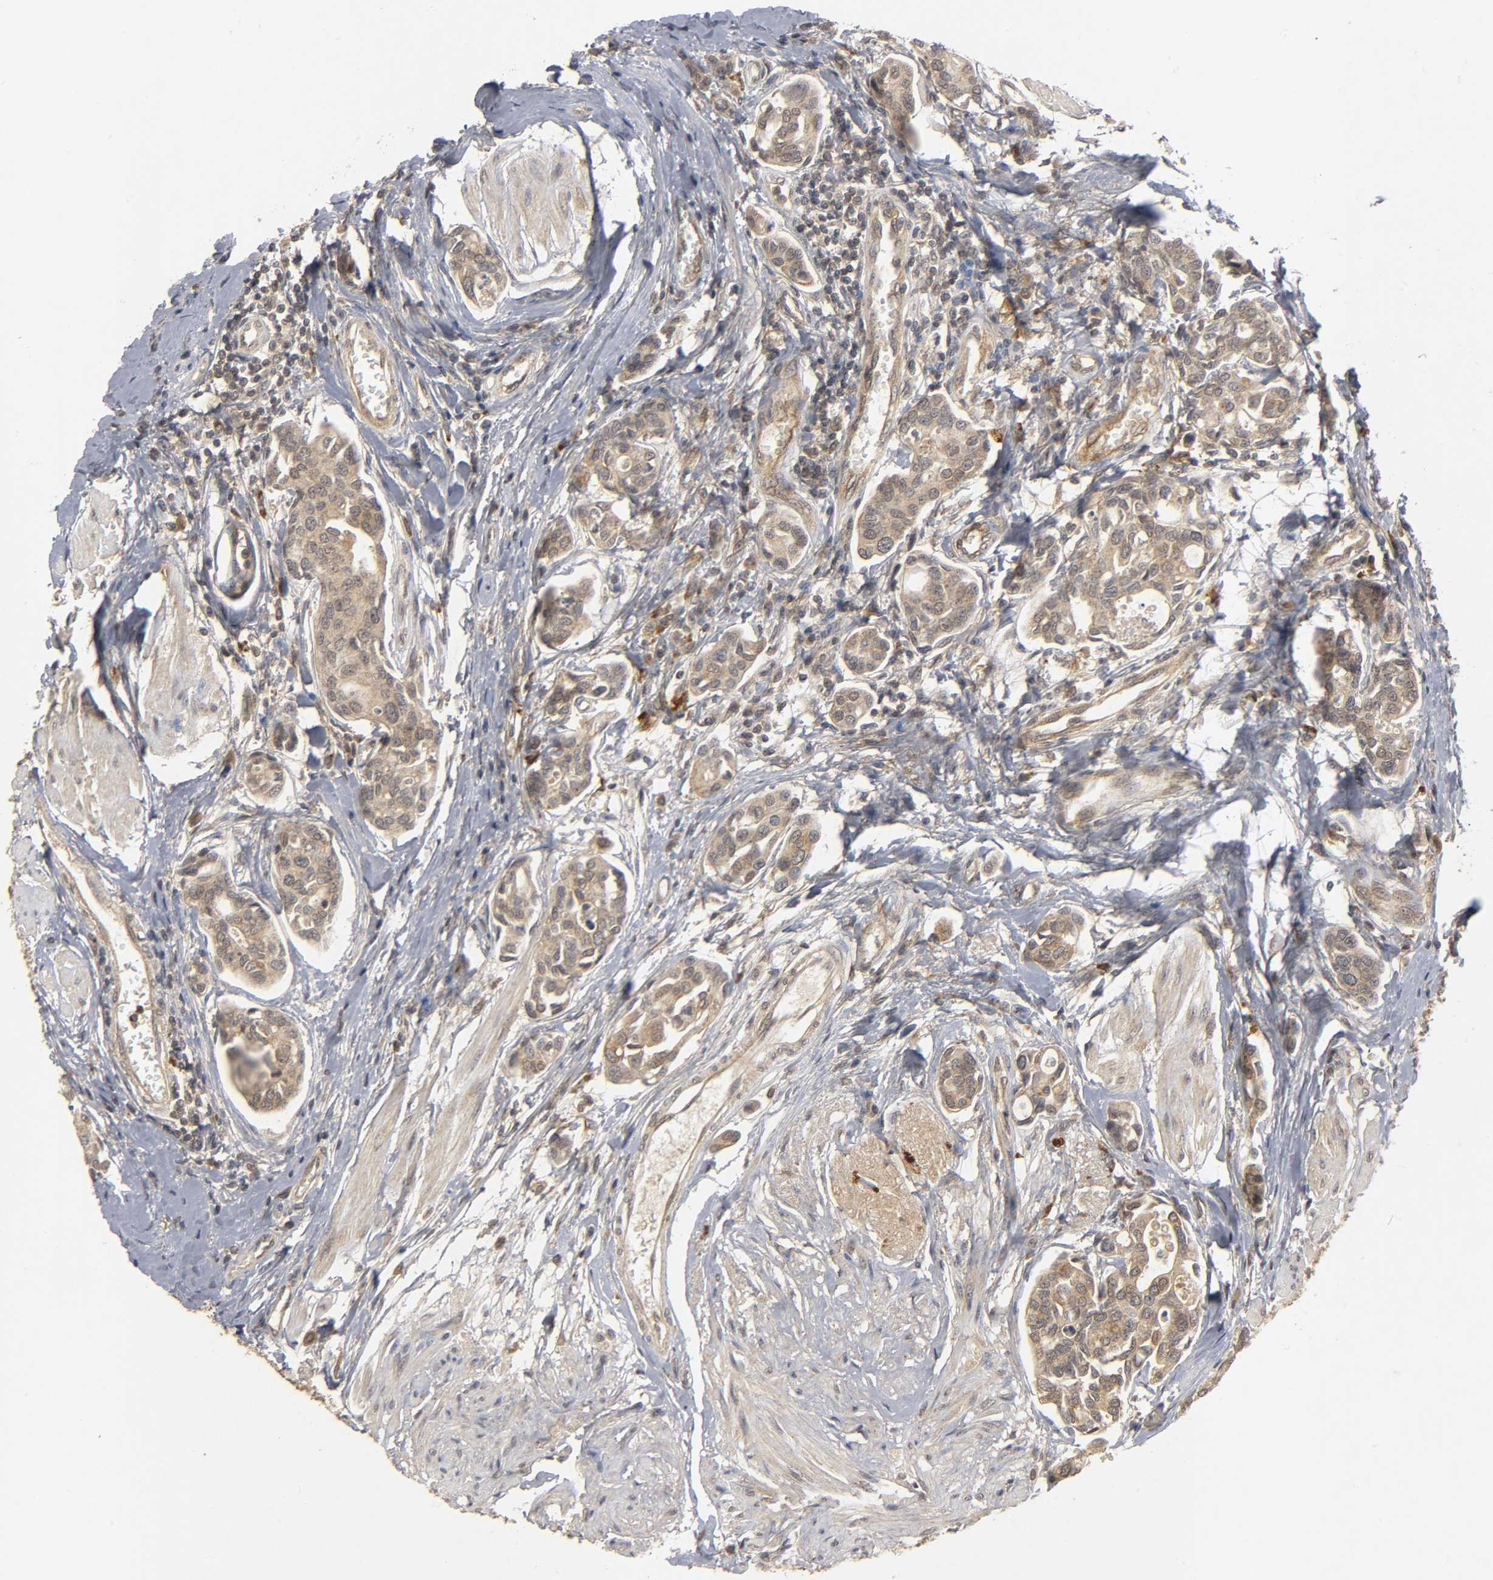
{"staining": {"intensity": "weak", "quantity": ">75%", "location": "cytoplasmic/membranous"}, "tissue": "urothelial cancer", "cell_type": "Tumor cells", "image_type": "cancer", "snomed": [{"axis": "morphology", "description": "Urothelial carcinoma, High grade"}, {"axis": "topography", "description": "Urinary bladder"}], "caption": "Protein expression analysis of high-grade urothelial carcinoma exhibits weak cytoplasmic/membranous positivity in about >75% of tumor cells. (brown staining indicates protein expression, while blue staining denotes nuclei).", "gene": "TRAF6", "patient": {"sex": "male", "age": 78}}